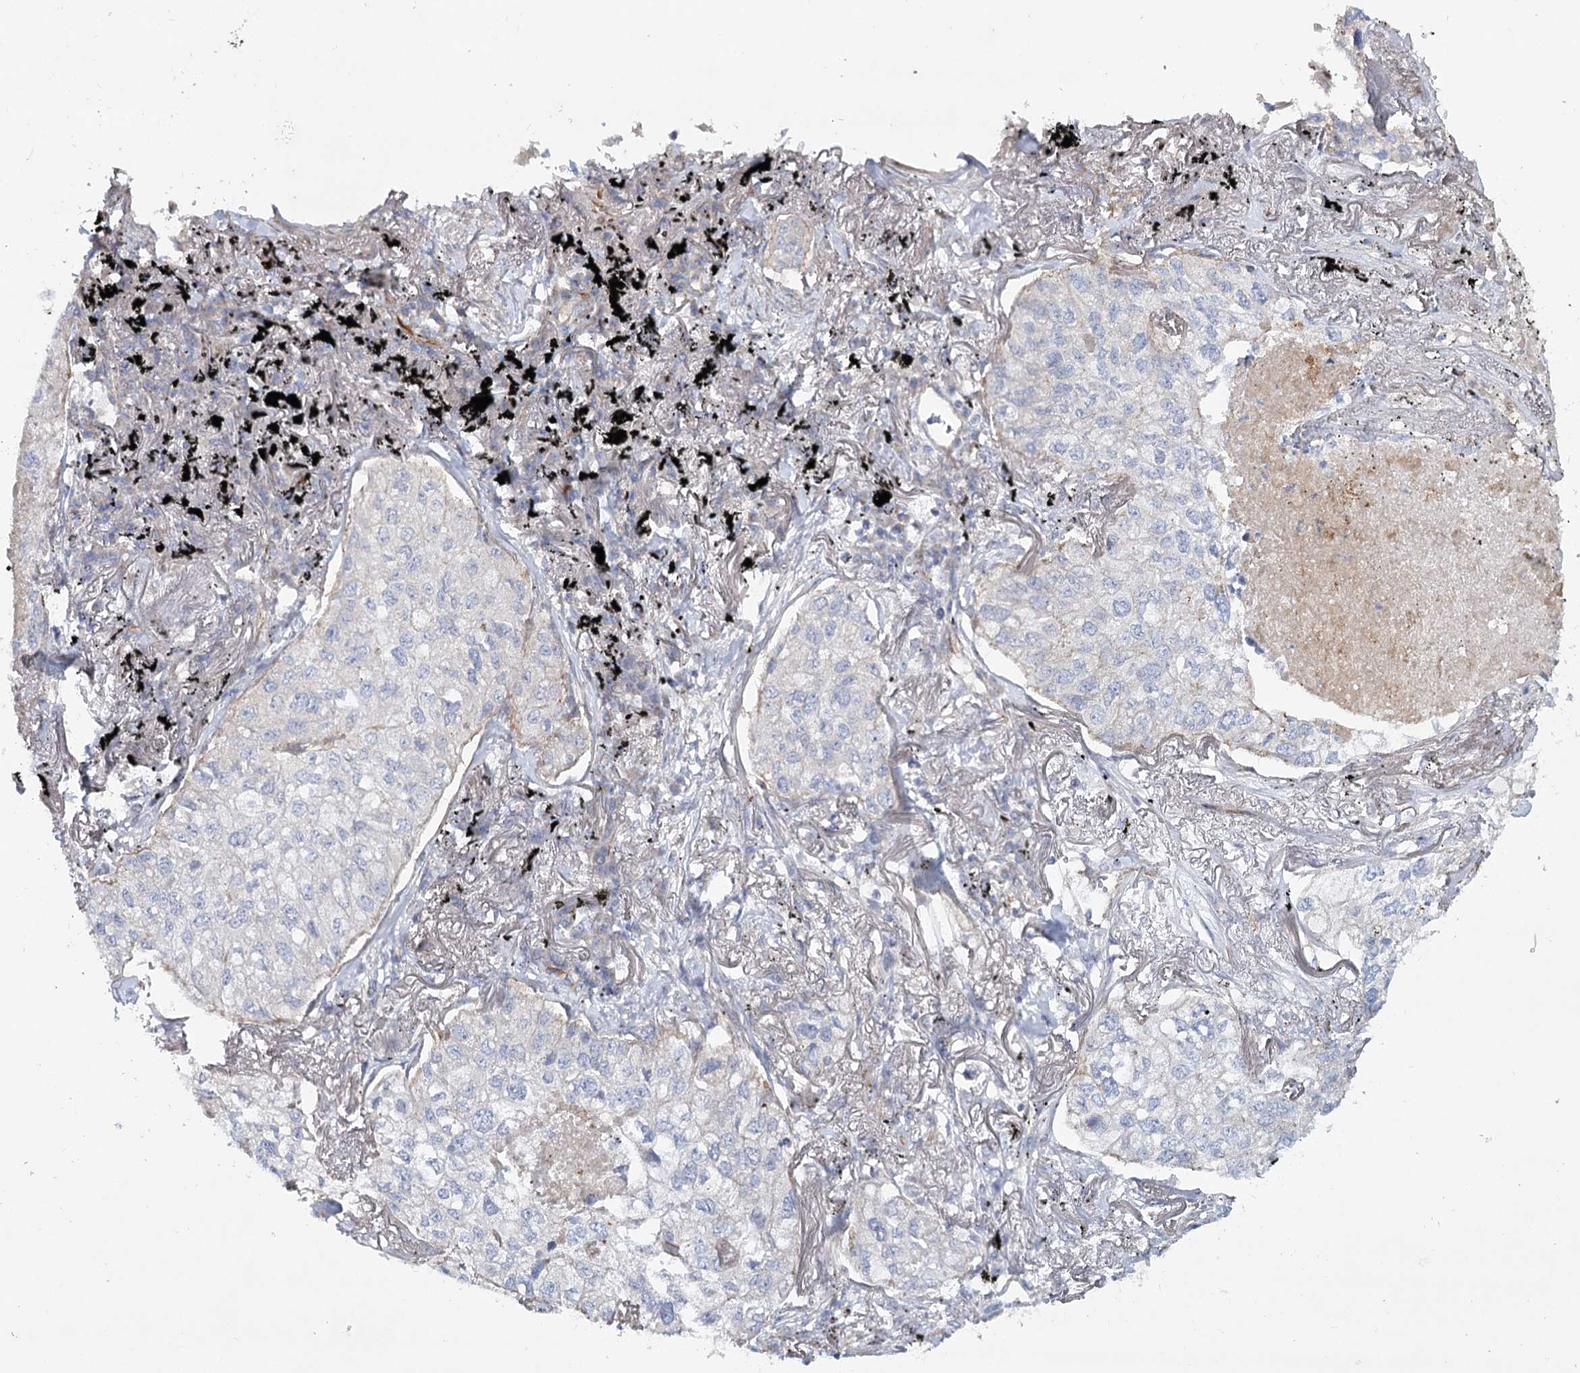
{"staining": {"intensity": "negative", "quantity": "none", "location": "none"}, "tissue": "lung cancer", "cell_type": "Tumor cells", "image_type": "cancer", "snomed": [{"axis": "morphology", "description": "Adenocarcinoma, NOS"}, {"axis": "topography", "description": "Lung"}], "caption": "Lung adenocarcinoma was stained to show a protein in brown. There is no significant expression in tumor cells.", "gene": "TMEM164", "patient": {"sex": "male", "age": 65}}